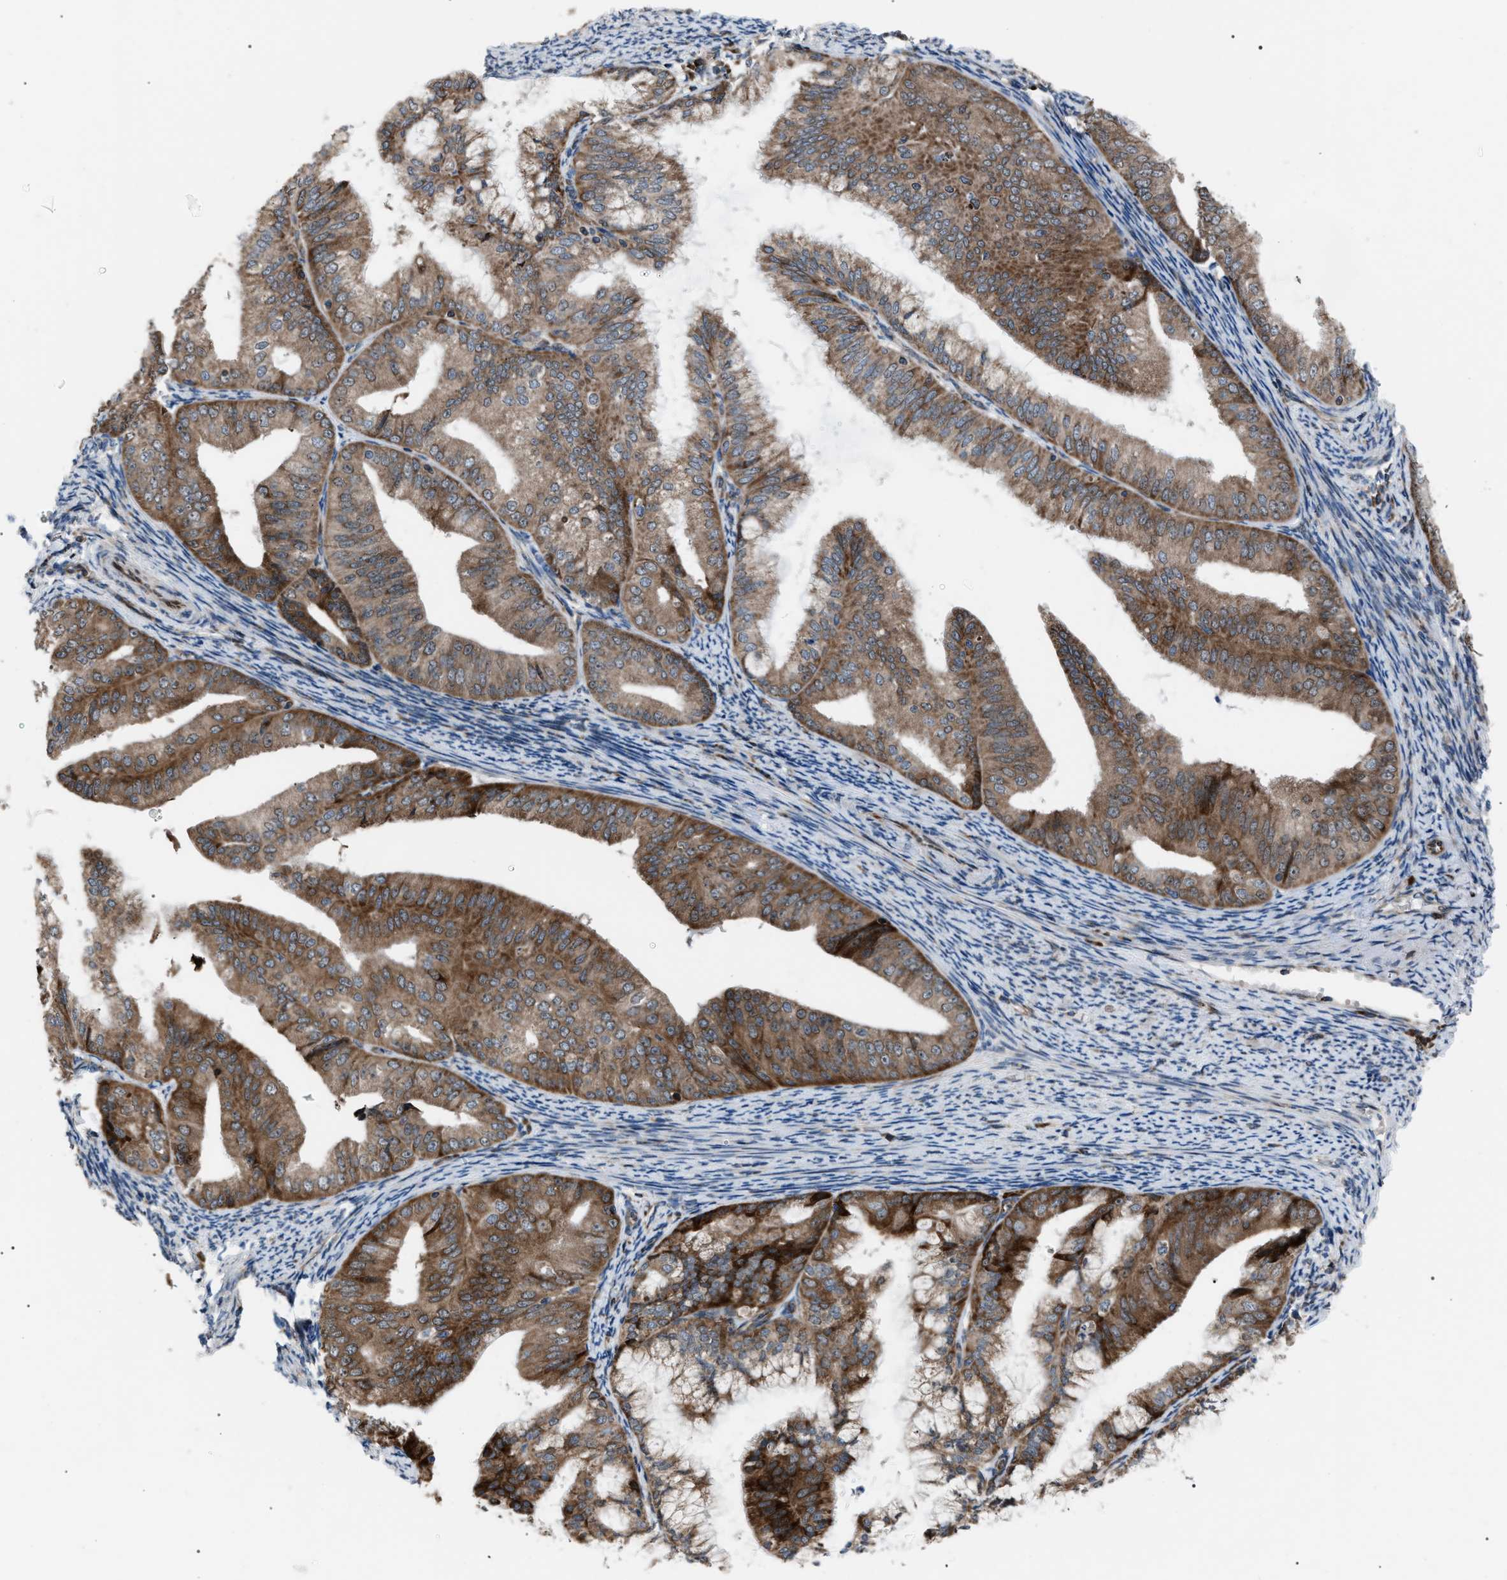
{"staining": {"intensity": "strong", "quantity": ">75%", "location": "cytoplasmic/membranous"}, "tissue": "endometrial cancer", "cell_type": "Tumor cells", "image_type": "cancer", "snomed": [{"axis": "morphology", "description": "Adenocarcinoma, NOS"}, {"axis": "topography", "description": "Endometrium"}], "caption": "Endometrial cancer (adenocarcinoma) stained with DAB immunohistochemistry (IHC) exhibits high levels of strong cytoplasmic/membranous expression in approximately >75% of tumor cells.", "gene": "AGO2", "patient": {"sex": "female", "age": 63}}